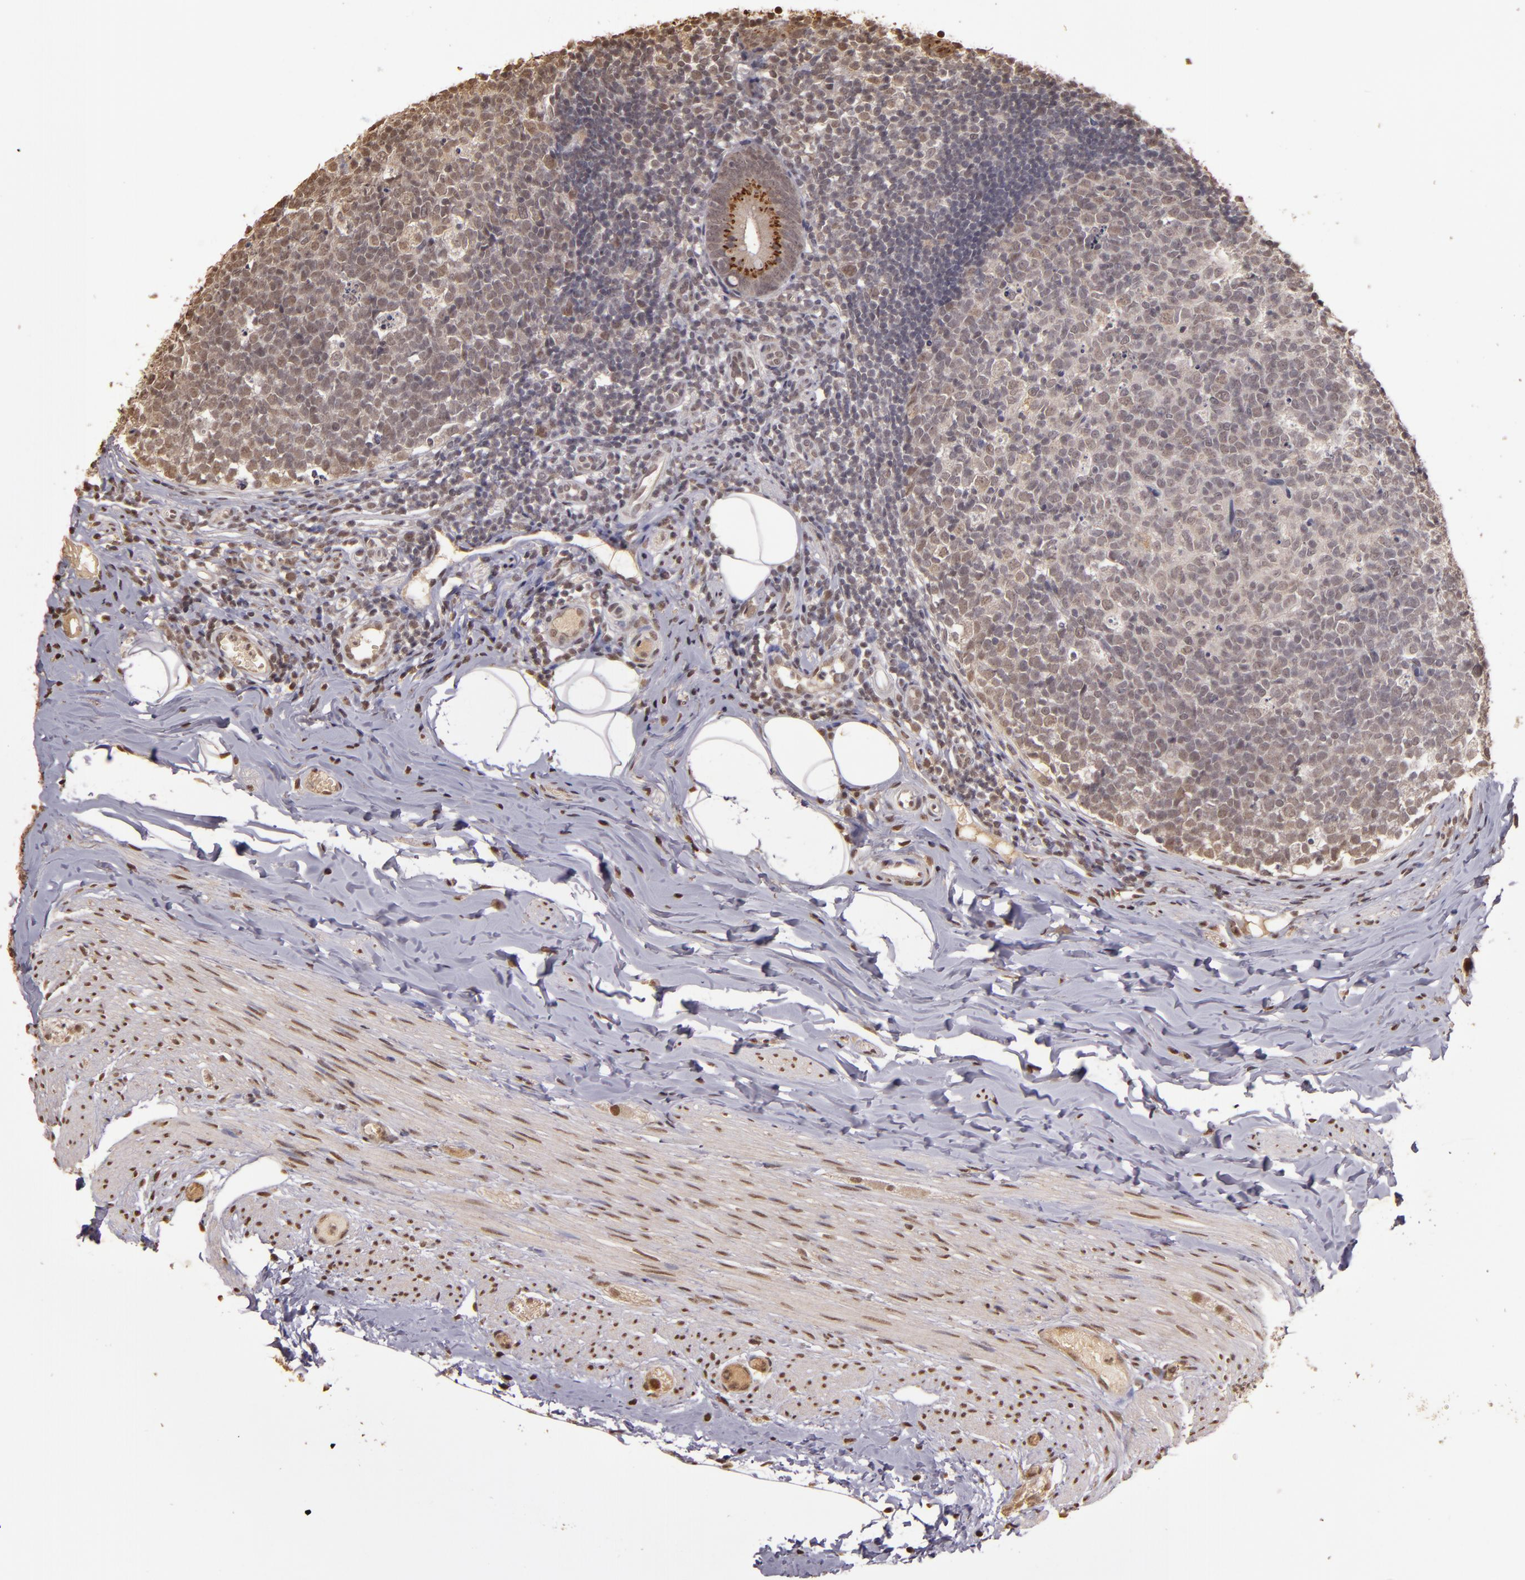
{"staining": {"intensity": "moderate", "quantity": ">75%", "location": "cytoplasmic/membranous"}, "tissue": "appendix", "cell_type": "Glandular cells", "image_type": "normal", "snomed": [{"axis": "morphology", "description": "Normal tissue, NOS"}, {"axis": "topography", "description": "Appendix"}], "caption": "Immunohistochemical staining of unremarkable human appendix displays moderate cytoplasmic/membranous protein positivity in approximately >75% of glandular cells.", "gene": "CUL1", "patient": {"sex": "female", "age": 9}}